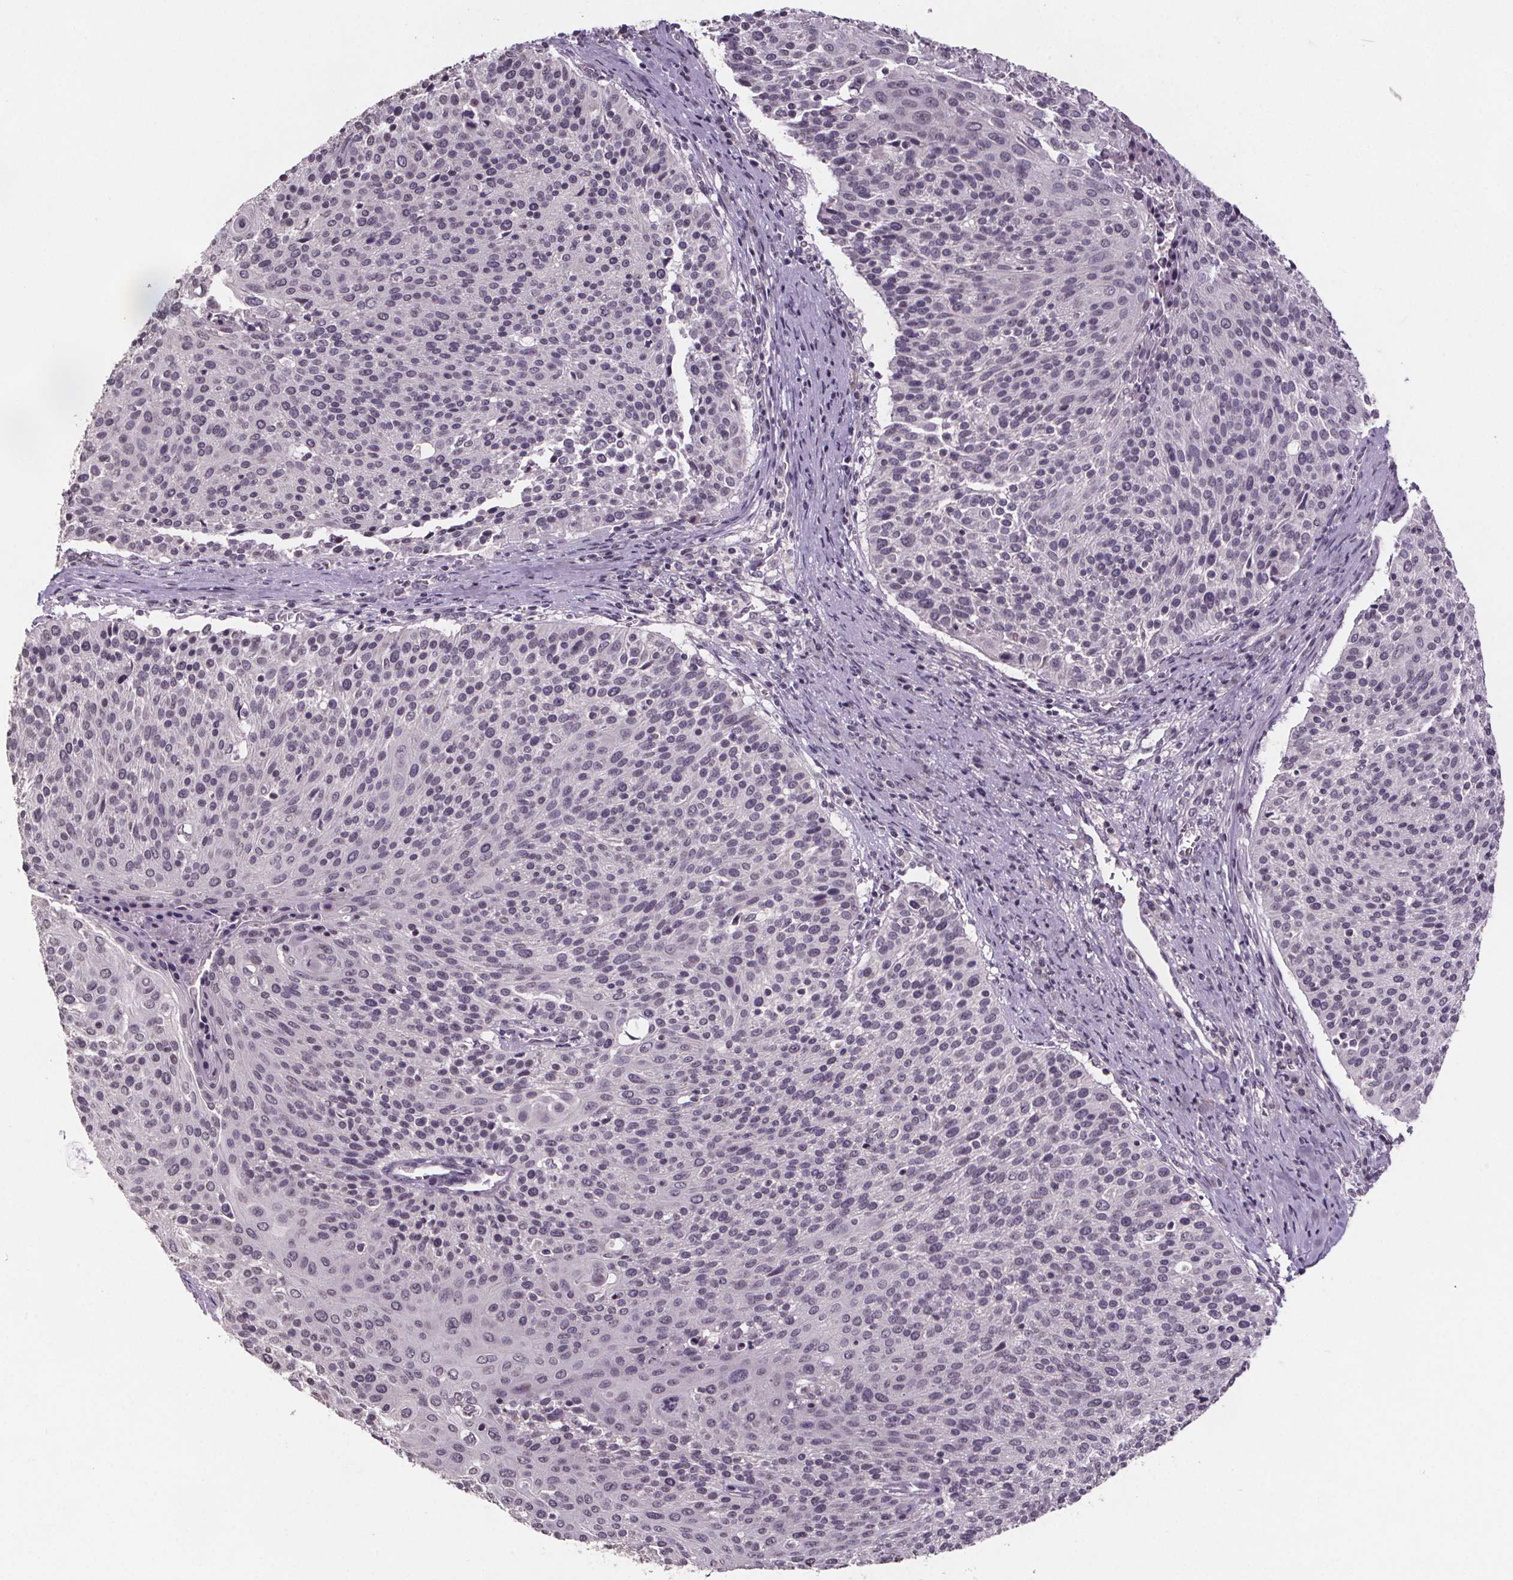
{"staining": {"intensity": "negative", "quantity": "none", "location": "none"}, "tissue": "cervical cancer", "cell_type": "Tumor cells", "image_type": "cancer", "snomed": [{"axis": "morphology", "description": "Squamous cell carcinoma, NOS"}, {"axis": "topography", "description": "Cervix"}], "caption": "Tumor cells show no significant staining in squamous cell carcinoma (cervical). (Stains: DAB (3,3'-diaminobenzidine) immunohistochemistry with hematoxylin counter stain, Microscopy: brightfield microscopy at high magnification).", "gene": "NKX6-1", "patient": {"sex": "female", "age": 31}}